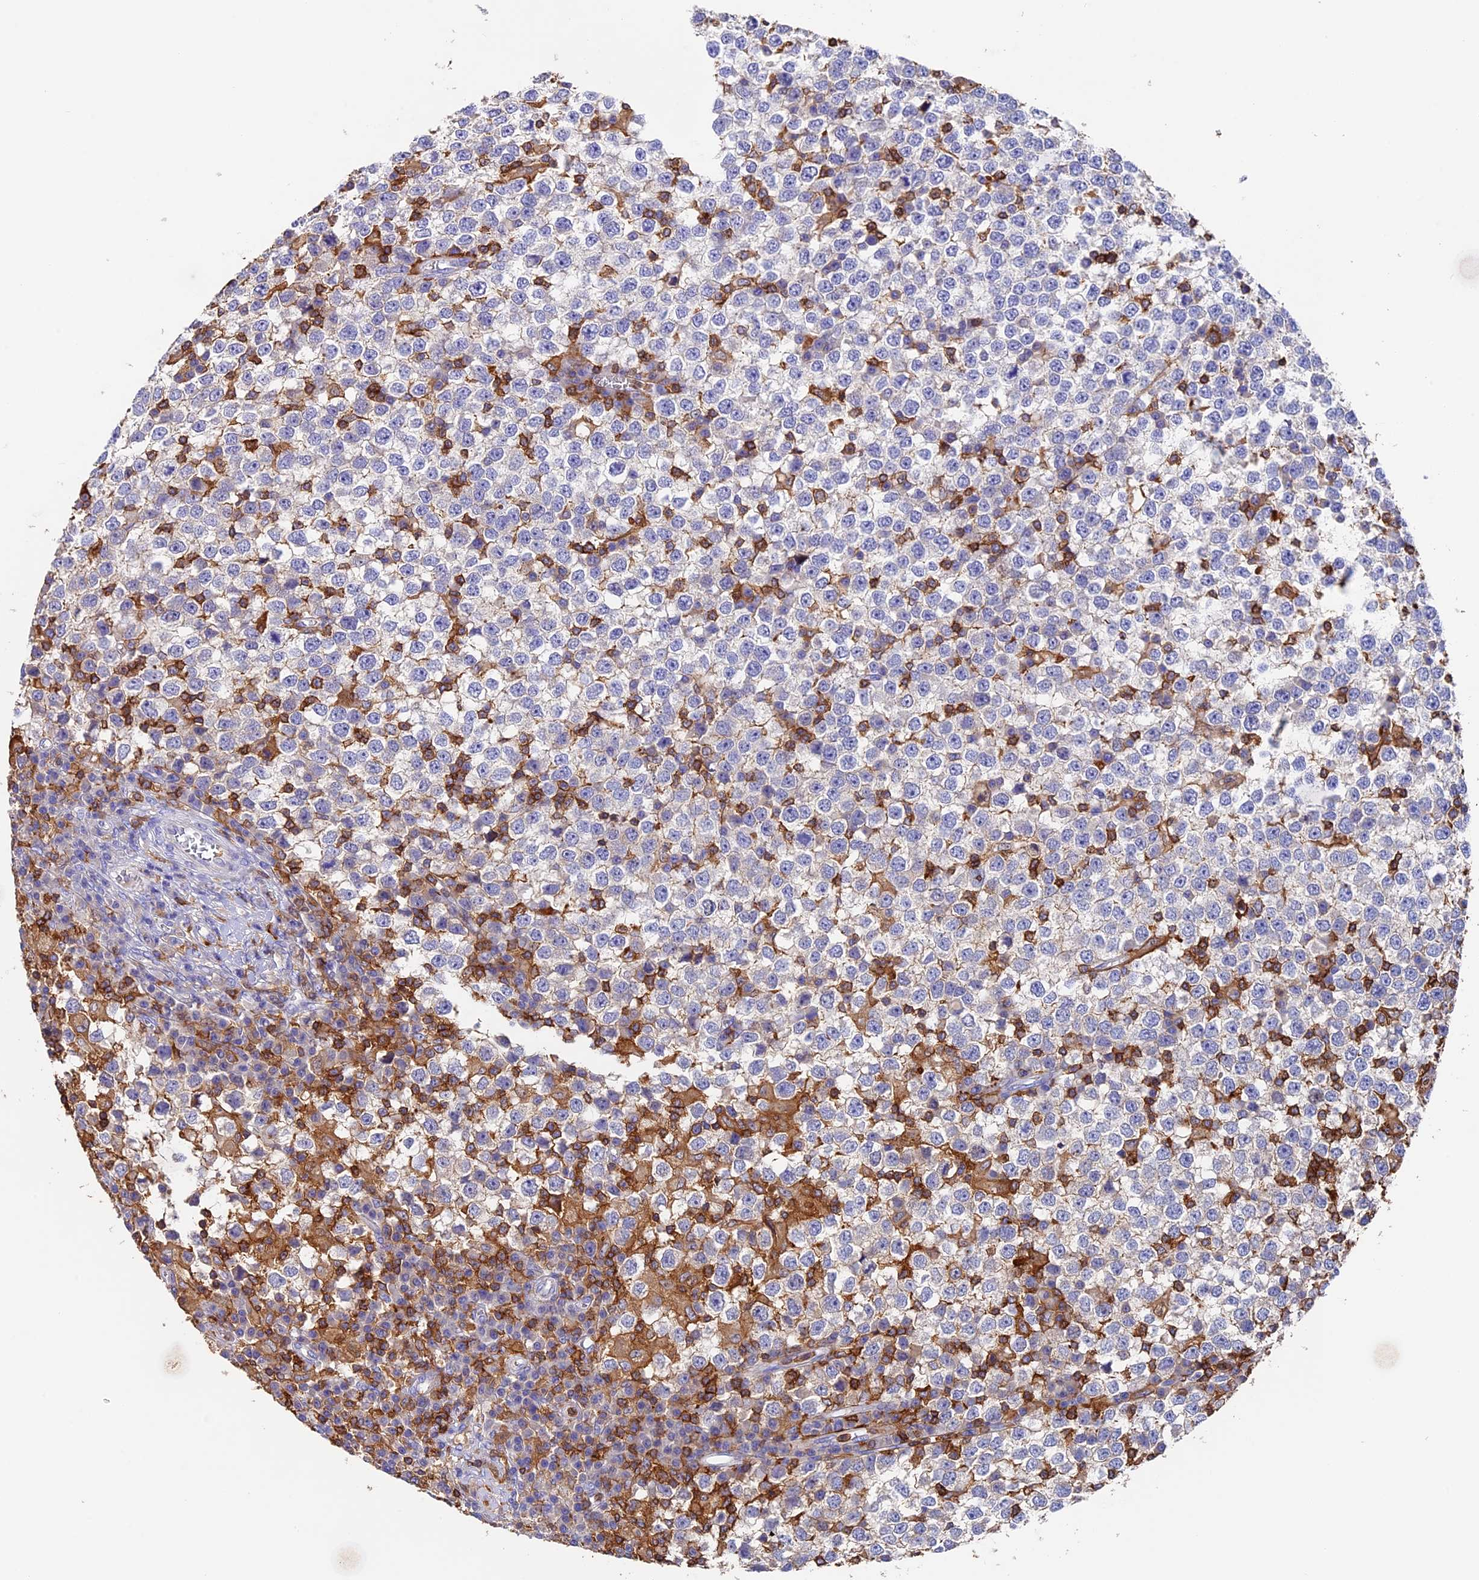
{"staining": {"intensity": "negative", "quantity": "none", "location": "none"}, "tissue": "testis cancer", "cell_type": "Tumor cells", "image_type": "cancer", "snomed": [{"axis": "morphology", "description": "Seminoma, NOS"}, {"axis": "topography", "description": "Testis"}], "caption": "A high-resolution histopathology image shows immunohistochemistry (IHC) staining of testis cancer, which shows no significant positivity in tumor cells.", "gene": "ADAT1", "patient": {"sex": "male", "age": 65}}